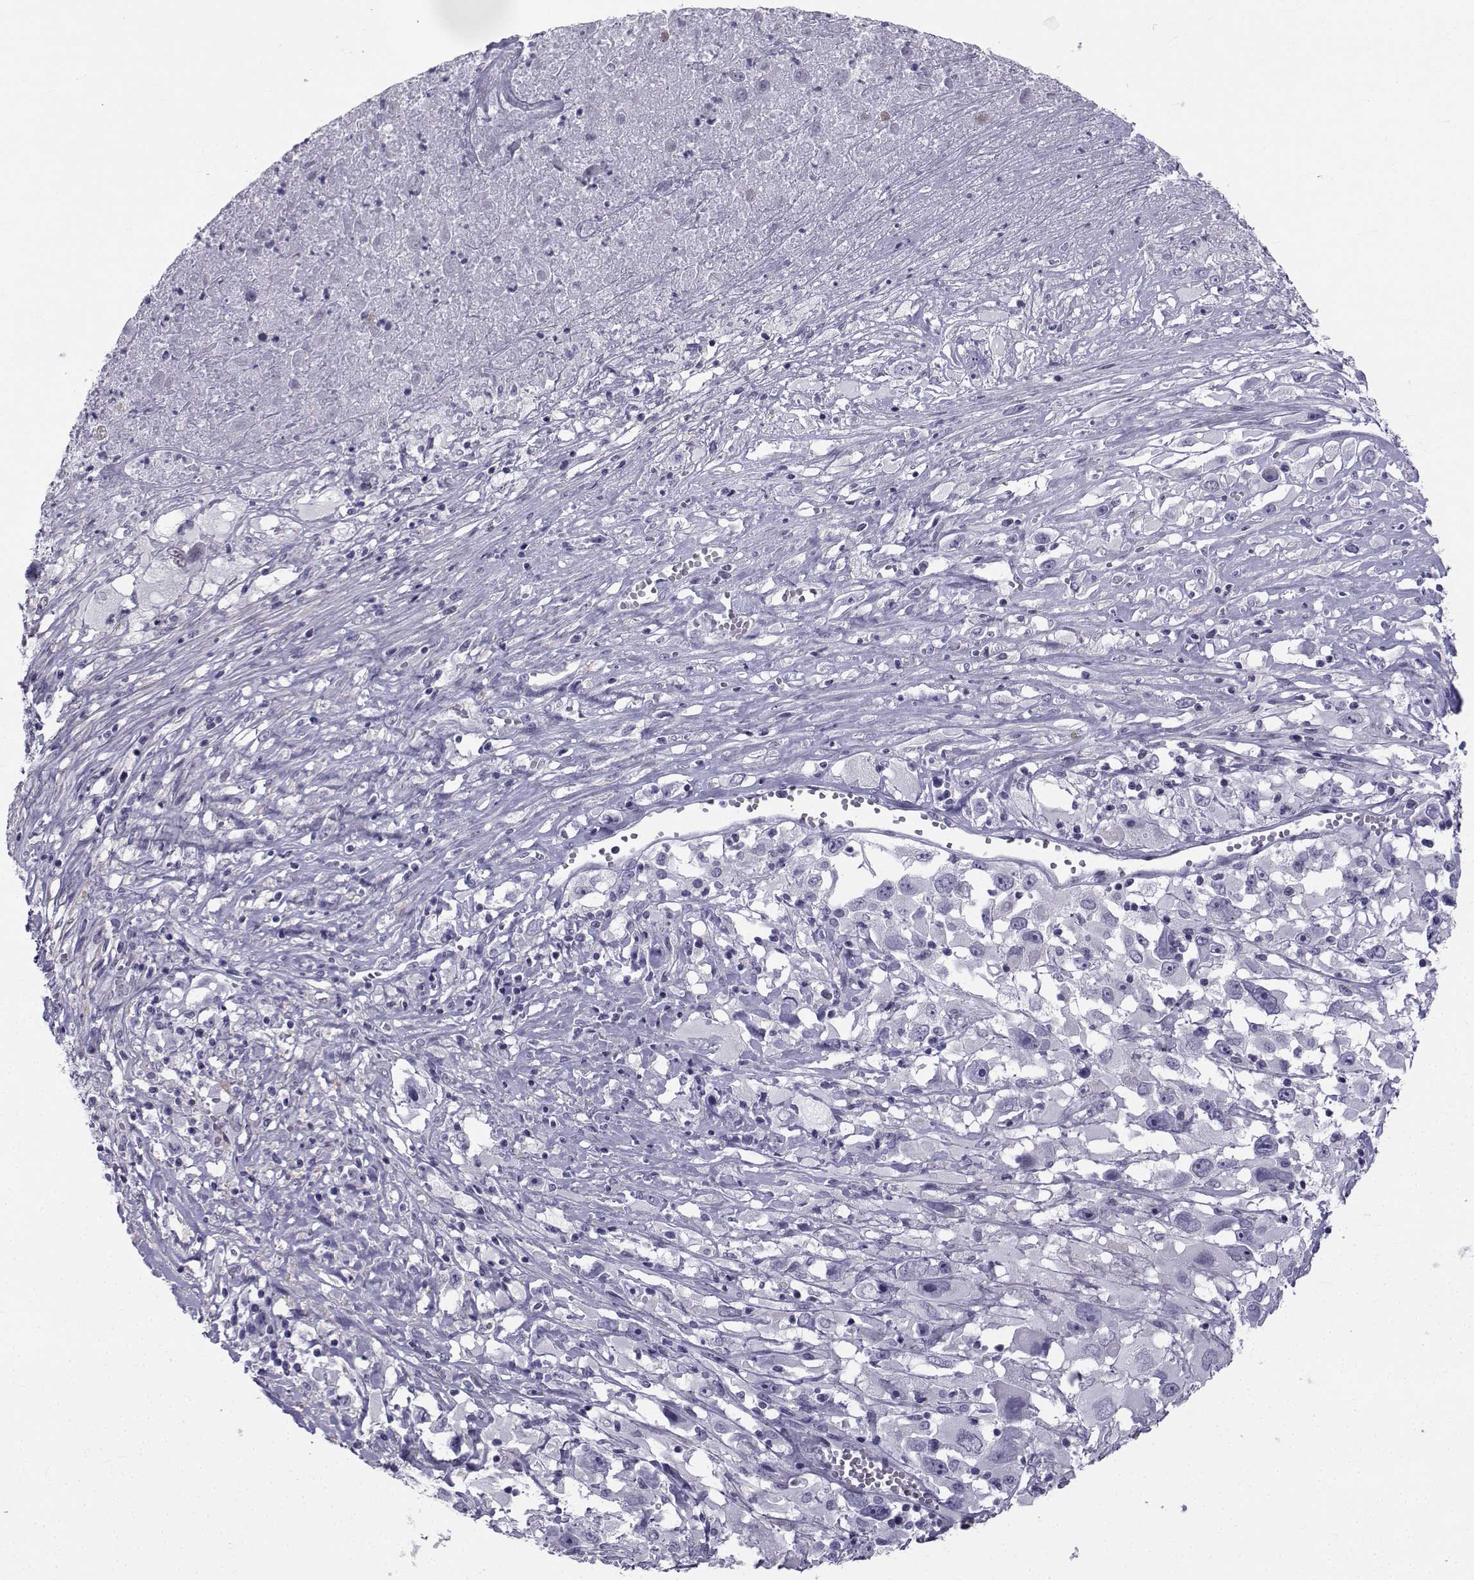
{"staining": {"intensity": "negative", "quantity": "none", "location": "none"}, "tissue": "melanoma", "cell_type": "Tumor cells", "image_type": "cancer", "snomed": [{"axis": "morphology", "description": "Malignant melanoma, Metastatic site"}, {"axis": "topography", "description": "Soft tissue"}], "caption": "The immunohistochemistry (IHC) photomicrograph has no significant staining in tumor cells of malignant melanoma (metastatic site) tissue. (Stains: DAB (3,3'-diaminobenzidine) IHC with hematoxylin counter stain, Microscopy: brightfield microscopy at high magnification).", "gene": "SPANXD", "patient": {"sex": "male", "age": 50}}